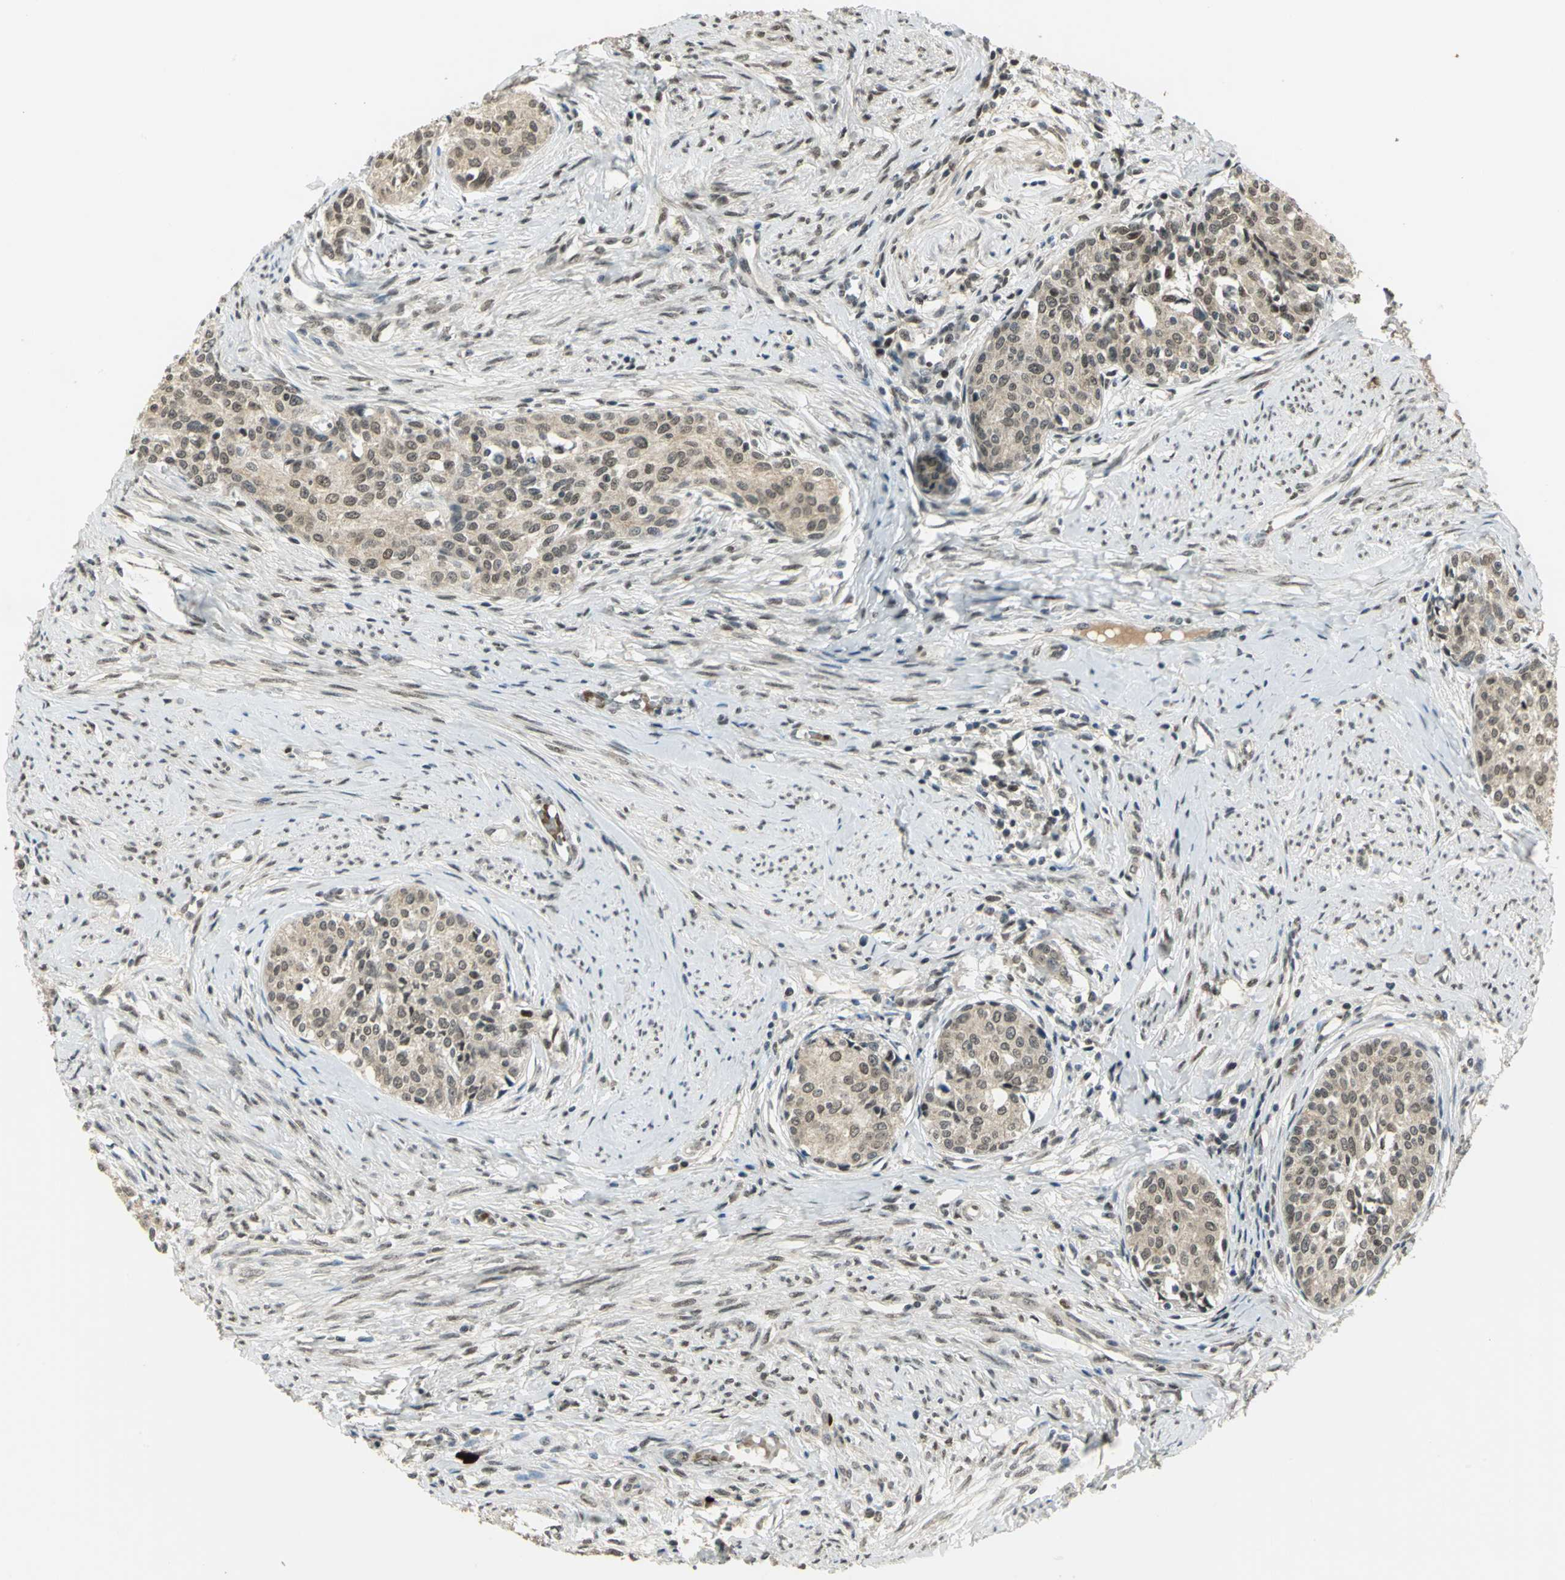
{"staining": {"intensity": "weak", "quantity": ">75%", "location": "cytoplasmic/membranous"}, "tissue": "cervical cancer", "cell_type": "Tumor cells", "image_type": "cancer", "snomed": [{"axis": "morphology", "description": "Squamous cell carcinoma, NOS"}, {"axis": "morphology", "description": "Adenocarcinoma, NOS"}, {"axis": "topography", "description": "Cervix"}], "caption": "Protein expression analysis of human cervical squamous cell carcinoma reveals weak cytoplasmic/membranous expression in approximately >75% of tumor cells.", "gene": "RAD17", "patient": {"sex": "female", "age": 52}}